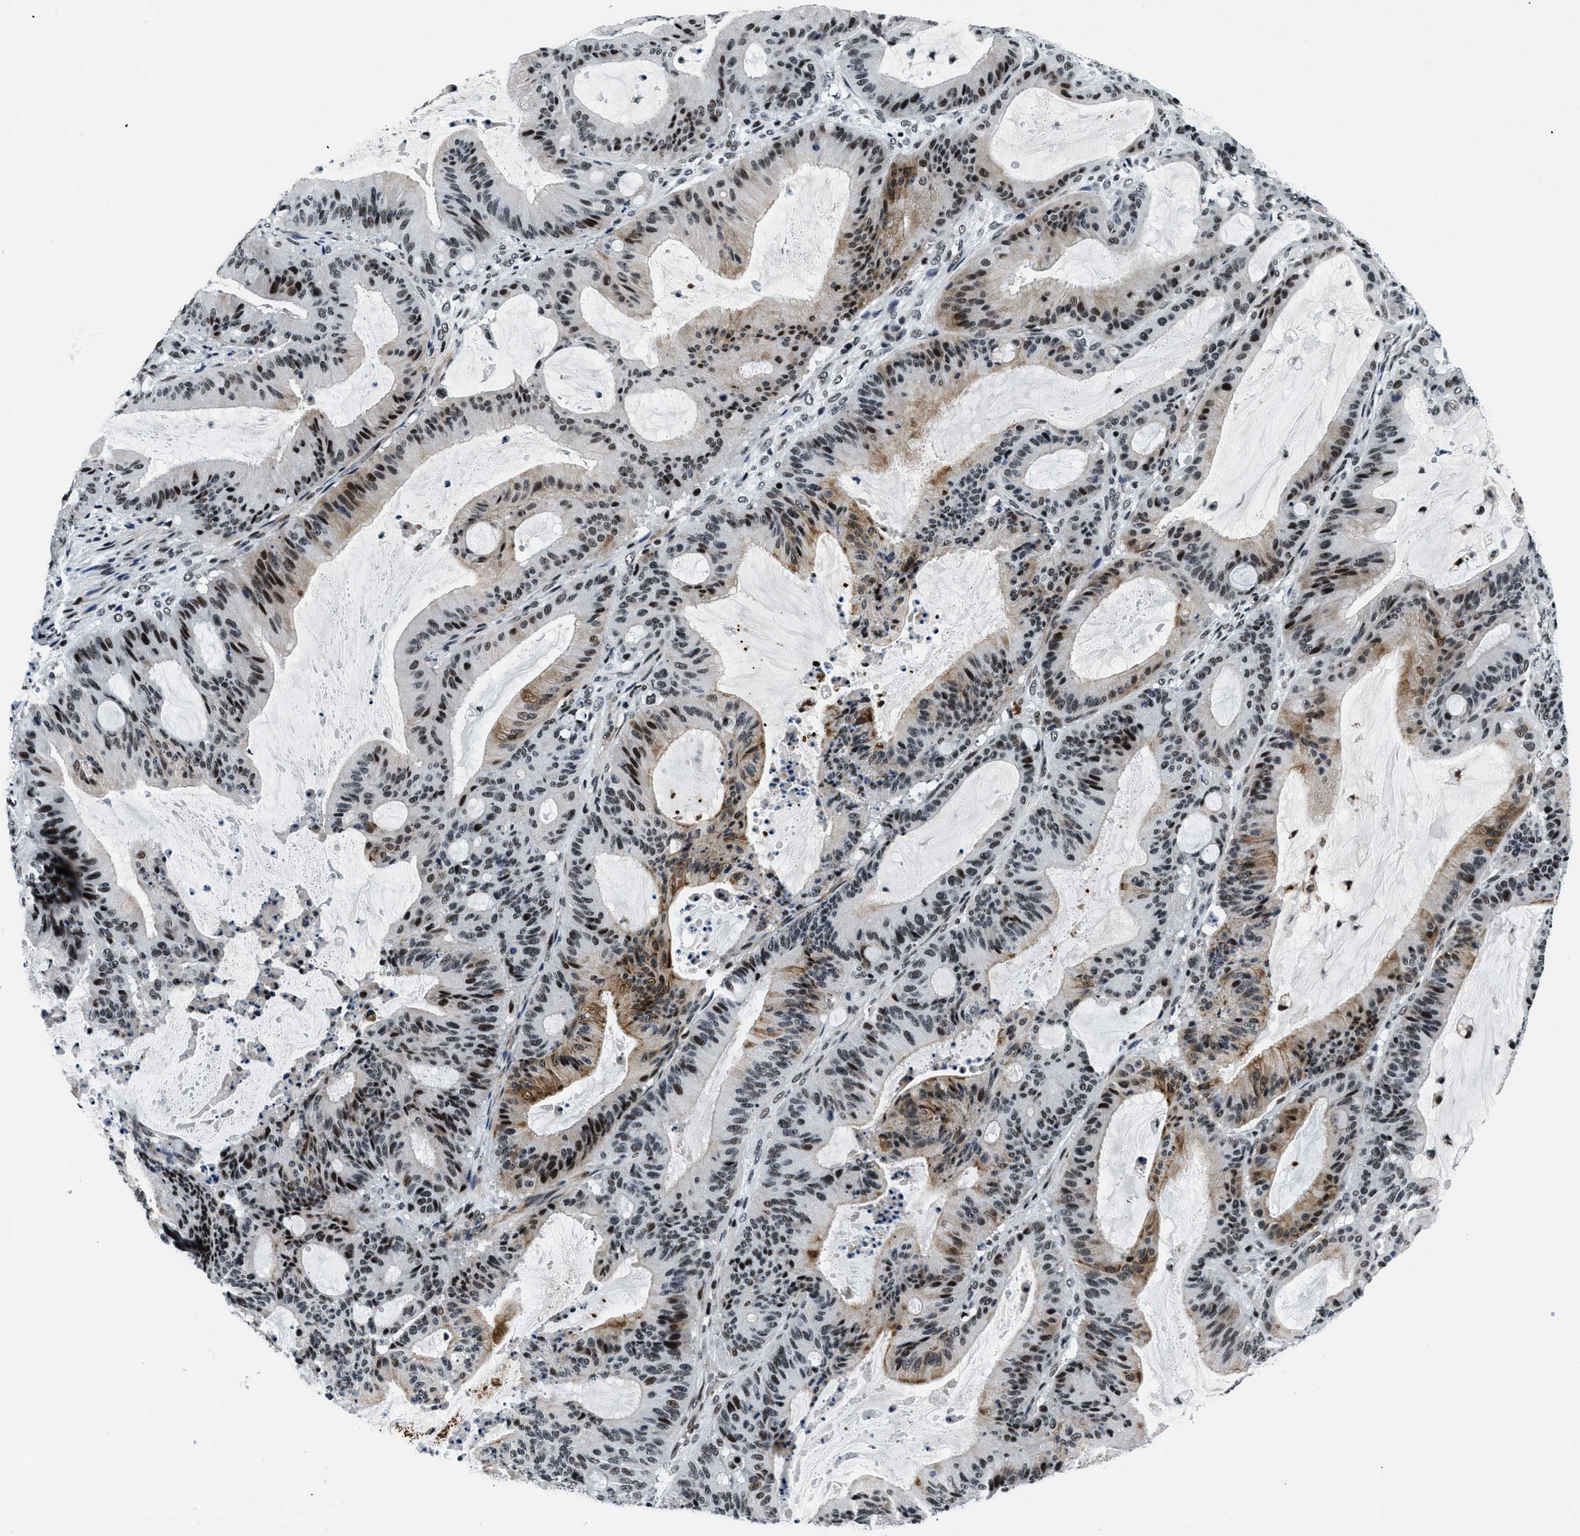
{"staining": {"intensity": "strong", "quantity": ">75%", "location": "nuclear"}, "tissue": "liver cancer", "cell_type": "Tumor cells", "image_type": "cancer", "snomed": [{"axis": "morphology", "description": "Normal tissue, NOS"}, {"axis": "morphology", "description": "Cholangiocarcinoma"}, {"axis": "topography", "description": "Liver"}, {"axis": "topography", "description": "Peripheral nerve tissue"}], "caption": "Brown immunohistochemical staining in human liver cholangiocarcinoma reveals strong nuclear positivity in approximately >75% of tumor cells.", "gene": "SMARCB1", "patient": {"sex": "female", "age": 73}}